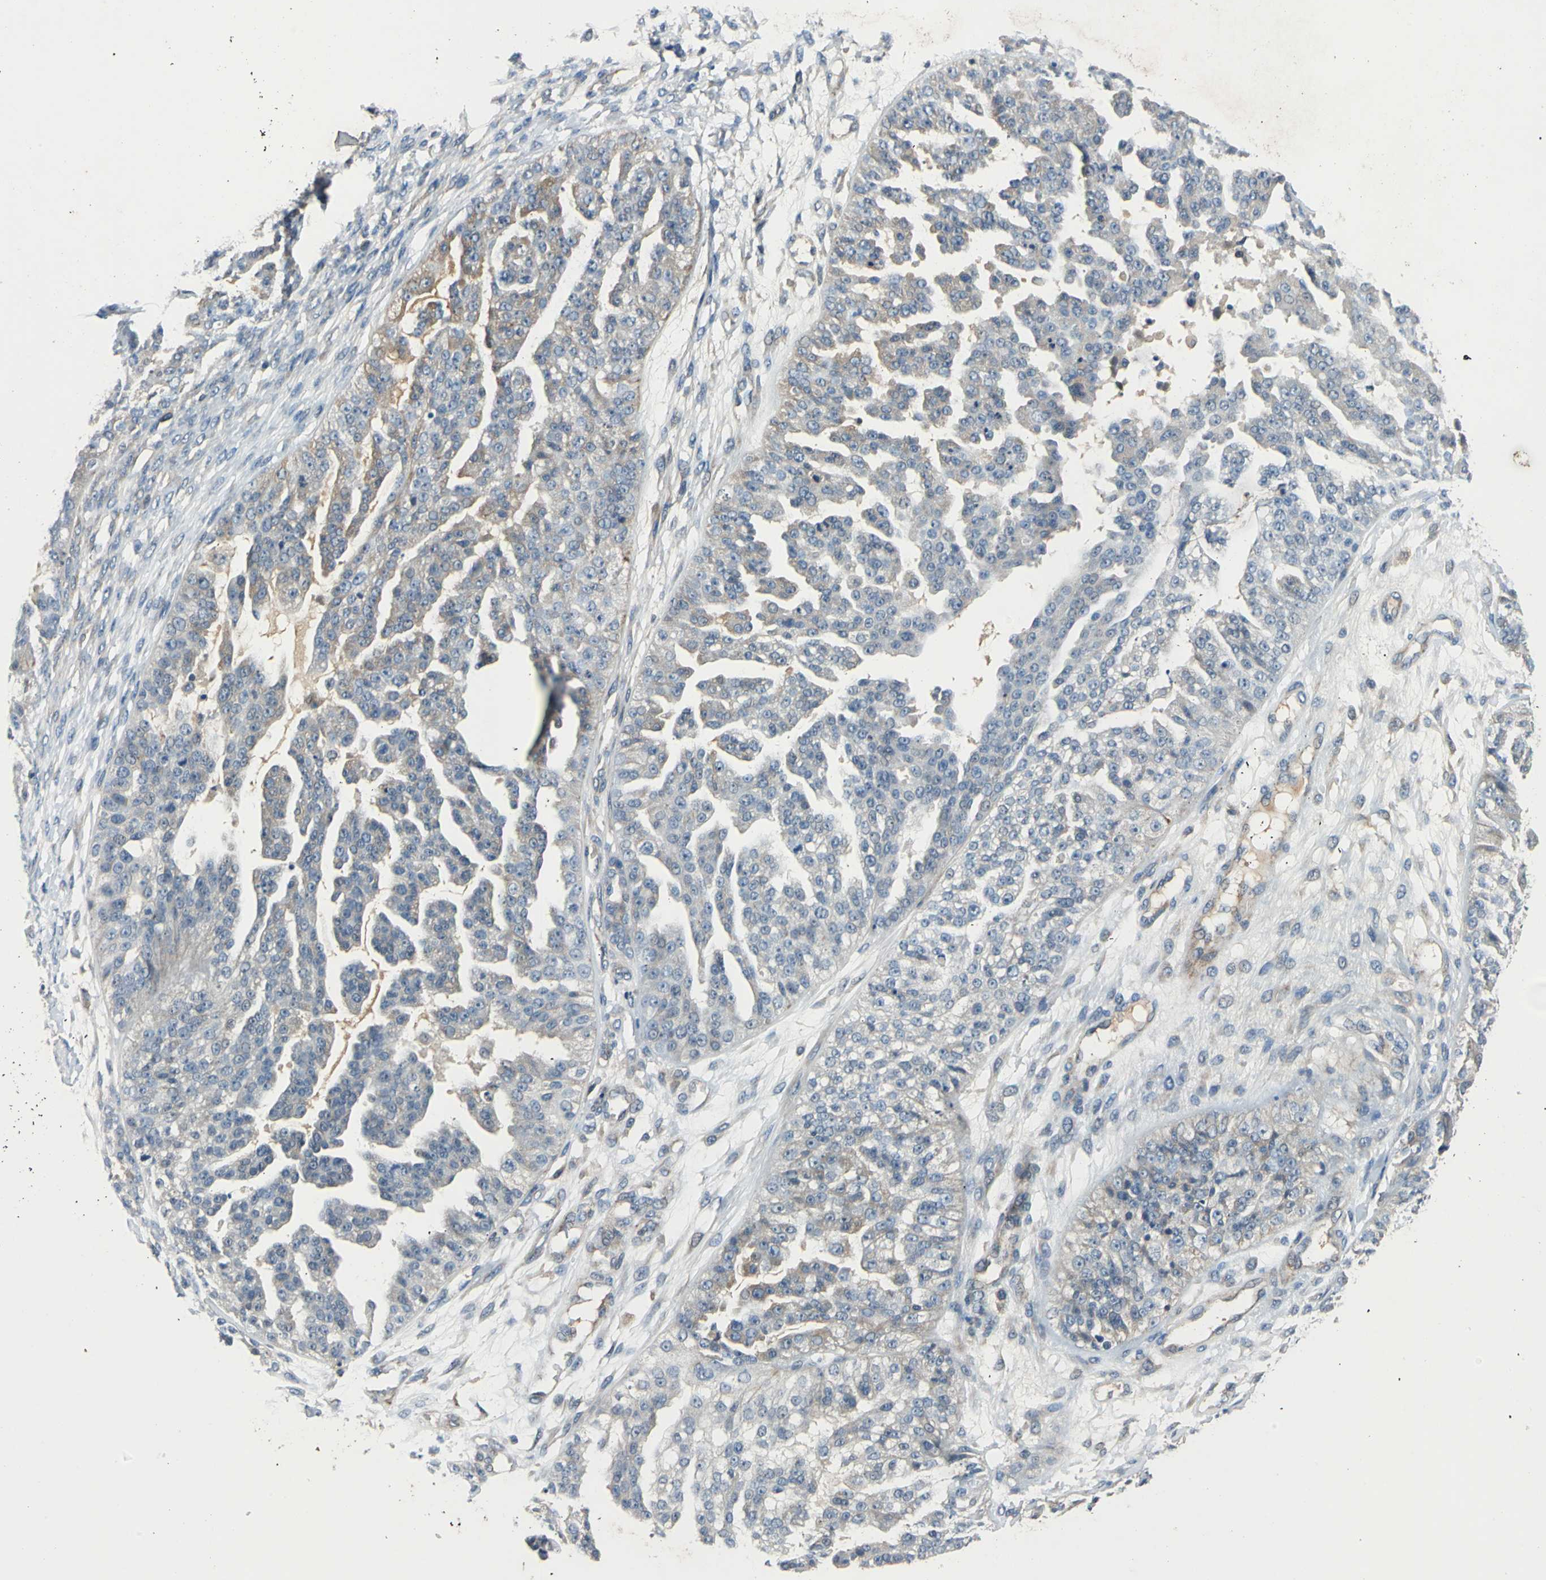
{"staining": {"intensity": "weak", "quantity": "25%-75%", "location": "cytoplasmic/membranous"}, "tissue": "ovarian cancer", "cell_type": "Tumor cells", "image_type": "cancer", "snomed": [{"axis": "morphology", "description": "Carcinoma, NOS"}, {"axis": "topography", "description": "Soft tissue"}, {"axis": "topography", "description": "Ovary"}], "caption": "This micrograph shows immunohistochemistry staining of ovarian cancer (carcinoma), with low weak cytoplasmic/membranous expression in approximately 25%-75% of tumor cells.", "gene": "SLC19A2", "patient": {"sex": "female", "age": 54}}